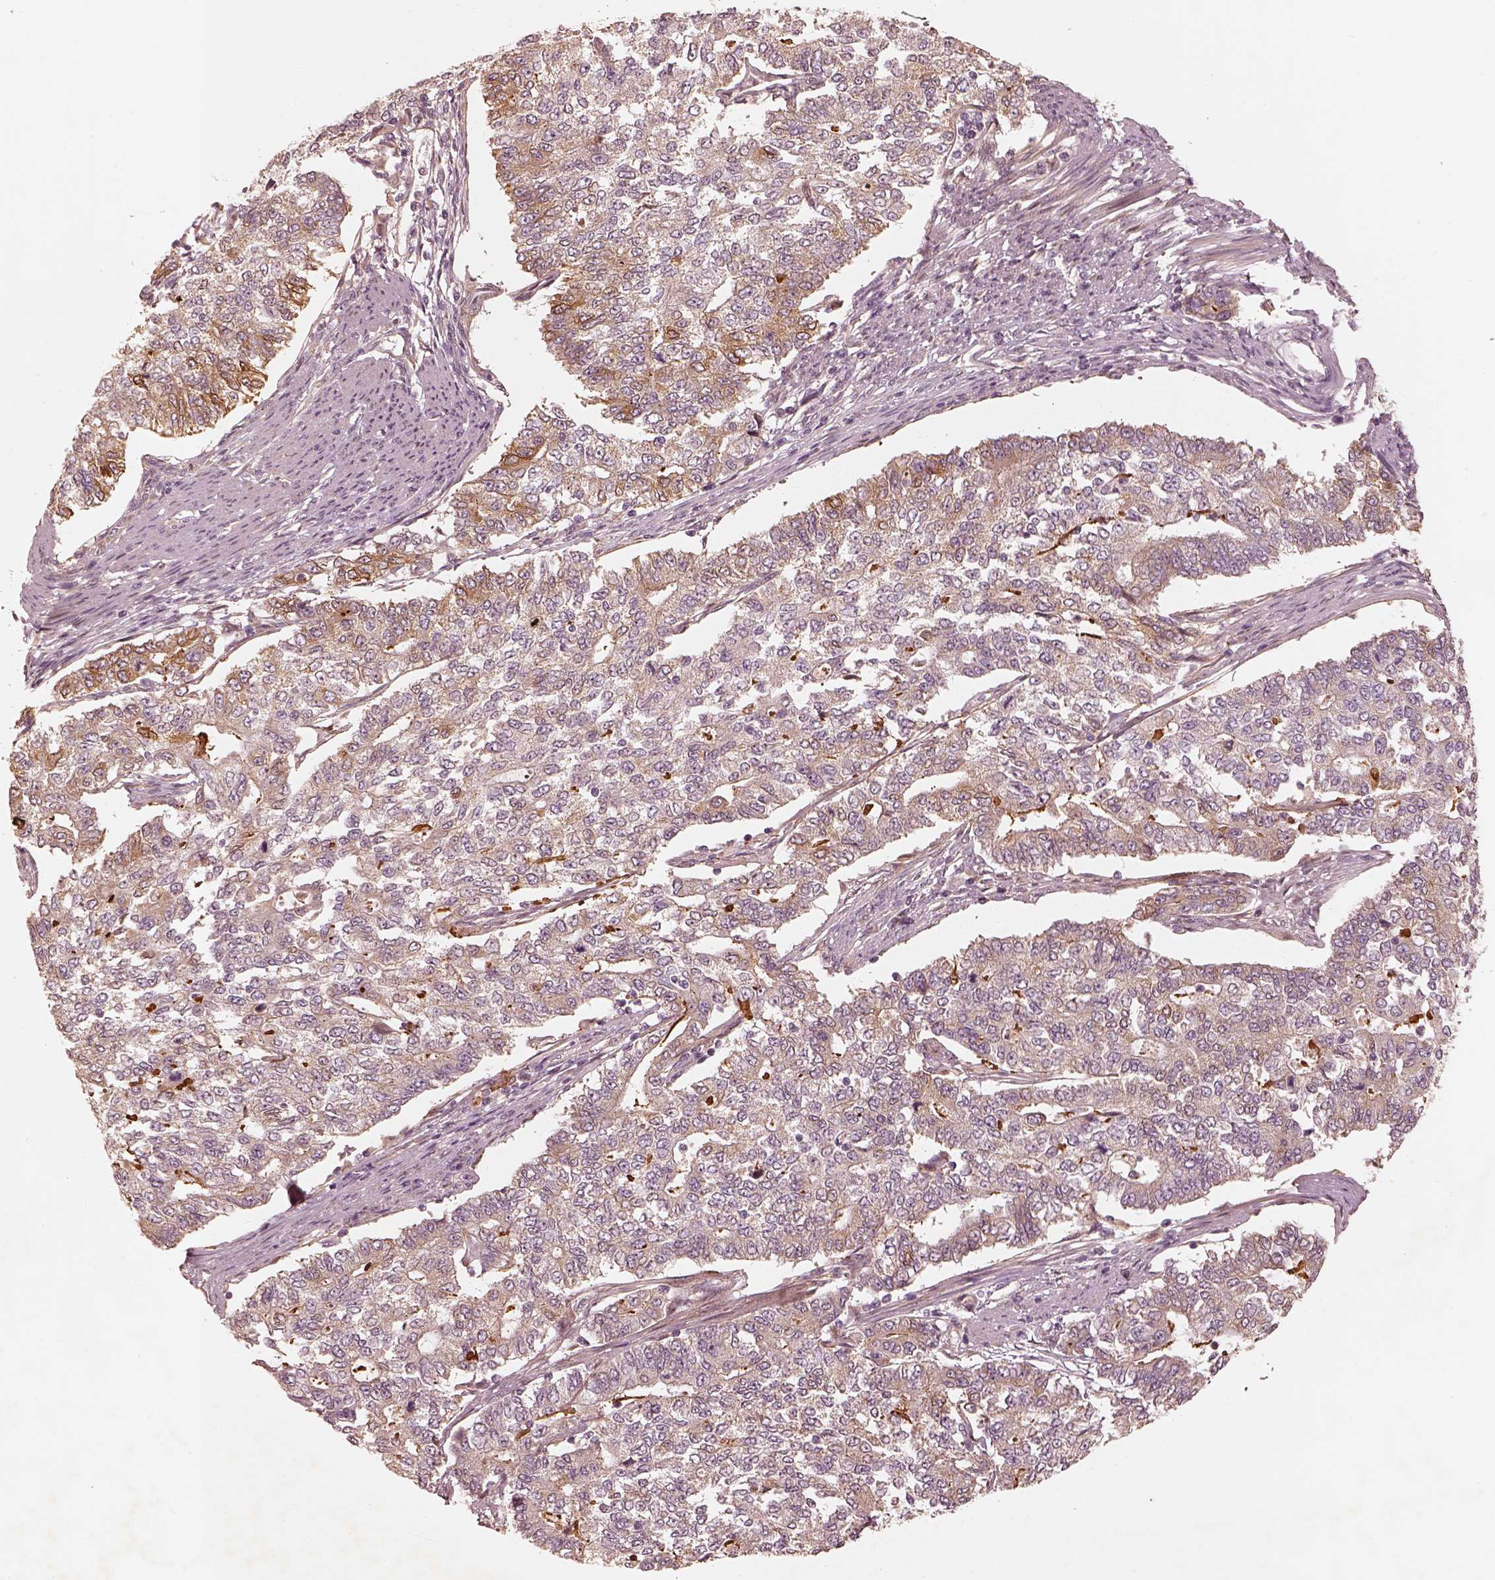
{"staining": {"intensity": "strong", "quantity": "<25%", "location": "cytoplasmic/membranous"}, "tissue": "endometrial cancer", "cell_type": "Tumor cells", "image_type": "cancer", "snomed": [{"axis": "morphology", "description": "Adenocarcinoma, NOS"}, {"axis": "topography", "description": "Uterus"}], "caption": "Immunohistochemical staining of human endometrial adenocarcinoma reveals strong cytoplasmic/membranous protein expression in about <25% of tumor cells.", "gene": "WLS", "patient": {"sex": "female", "age": 59}}